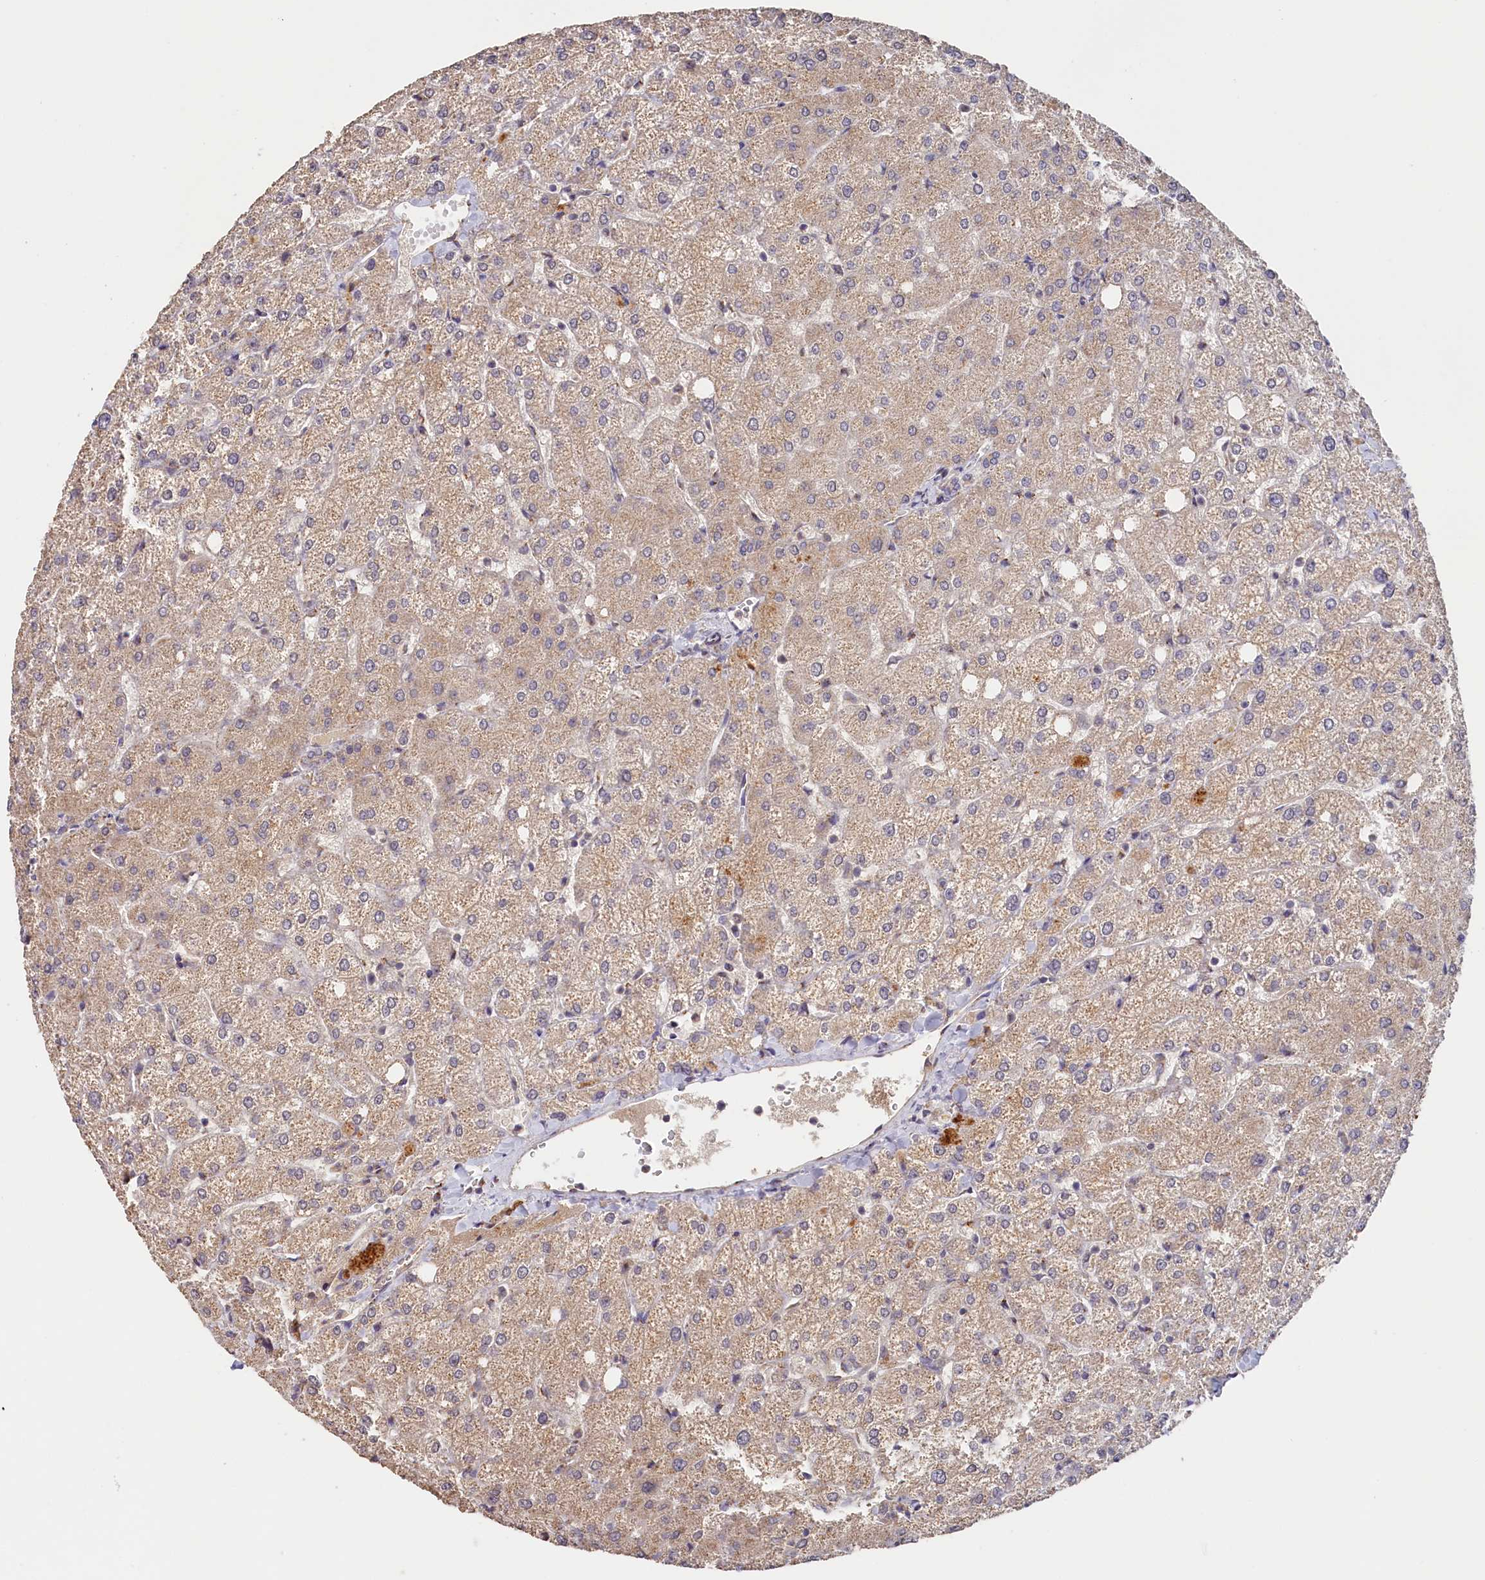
{"staining": {"intensity": "weak", "quantity": "25%-75%", "location": "cytoplasmic/membranous"}, "tissue": "liver", "cell_type": "Cholangiocytes", "image_type": "normal", "snomed": [{"axis": "morphology", "description": "Normal tissue, NOS"}, {"axis": "topography", "description": "Liver"}], "caption": "Protein expression analysis of benign human liver reveals weak cytoplasmic/membranous expression in about 25%-75% of cholangiocytes.", "gene": "TANGO6", "patient": {"sex": "female", "age": 54}}